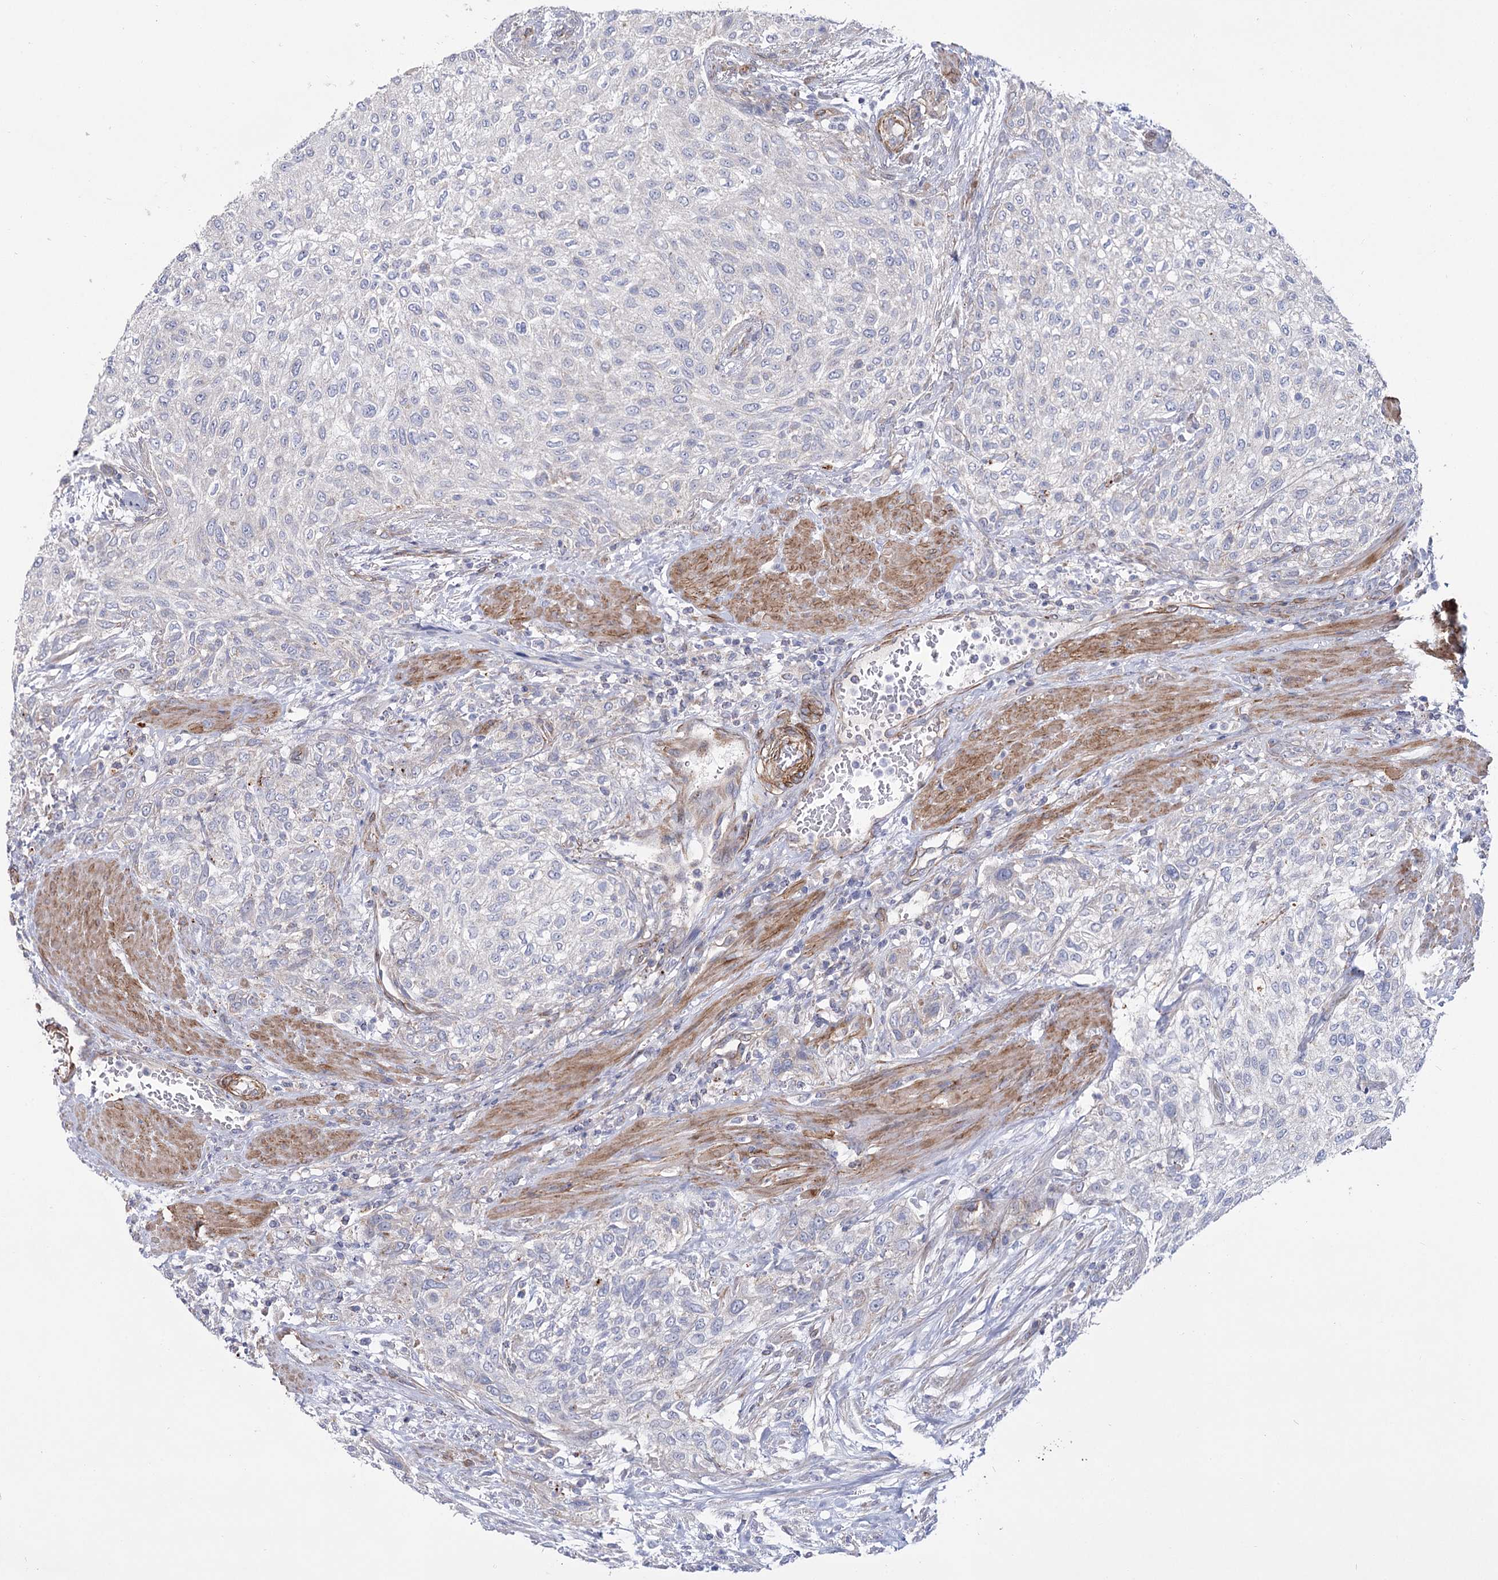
{"staining": {"intensity": "negative", "quantity": "none", "location": "none"}, "tissue": "urothelial cancer", "cell_type": "Tumor cells", "image_type": "cancer", "snomed": [{"axis": "morphology", "description": "Urothelial carcinoma, High grade"}, {"axis": "topography", "description": "Urinary bladder"}], "caption": "Protein analysis of urothelial cancer reveals no significant expression in tumor cells.", "gene": "TMEM164", "patient": {"sex": "male", "age": 35}}